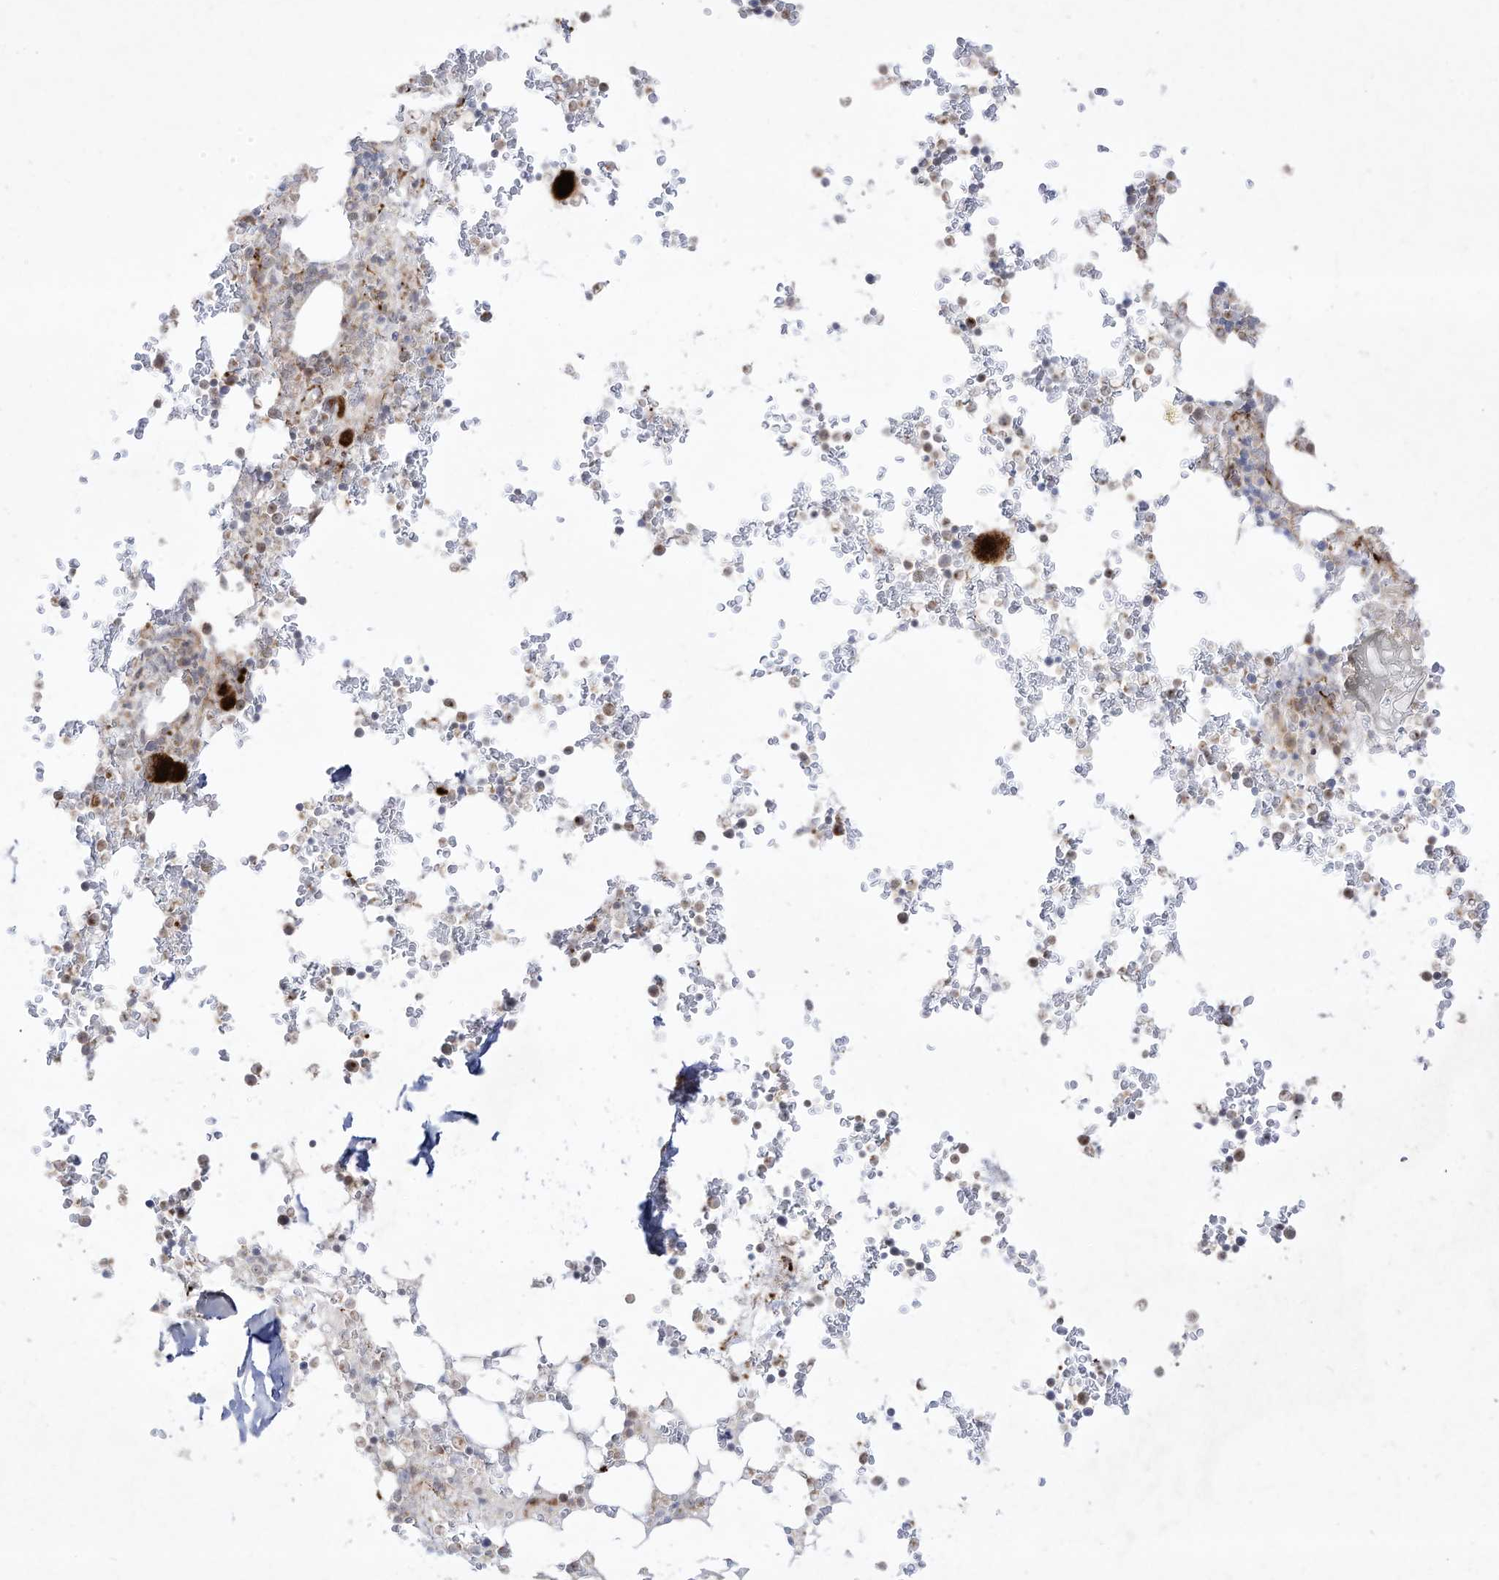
{"staining": {"intensity": "weak", "quantity": "<25%", "location": "cytoplasmic/membranous,nuclear"}, "tissue": "bone marrow", "cell_type": "Hematopoietic cells", "image_type": "normal", "snomed": [{"axis": "morphology", "description": "Normal tissue, NOS"}, {"axis": "topography", "description": "Bone marrow"}], "caption": "Immunohistochemical staining of unremarkable bone marrow shows no significant positivity in hematopoietic cells.", "gene": "ZGRF1", "patient": {"sex": "male", "age": 58}}